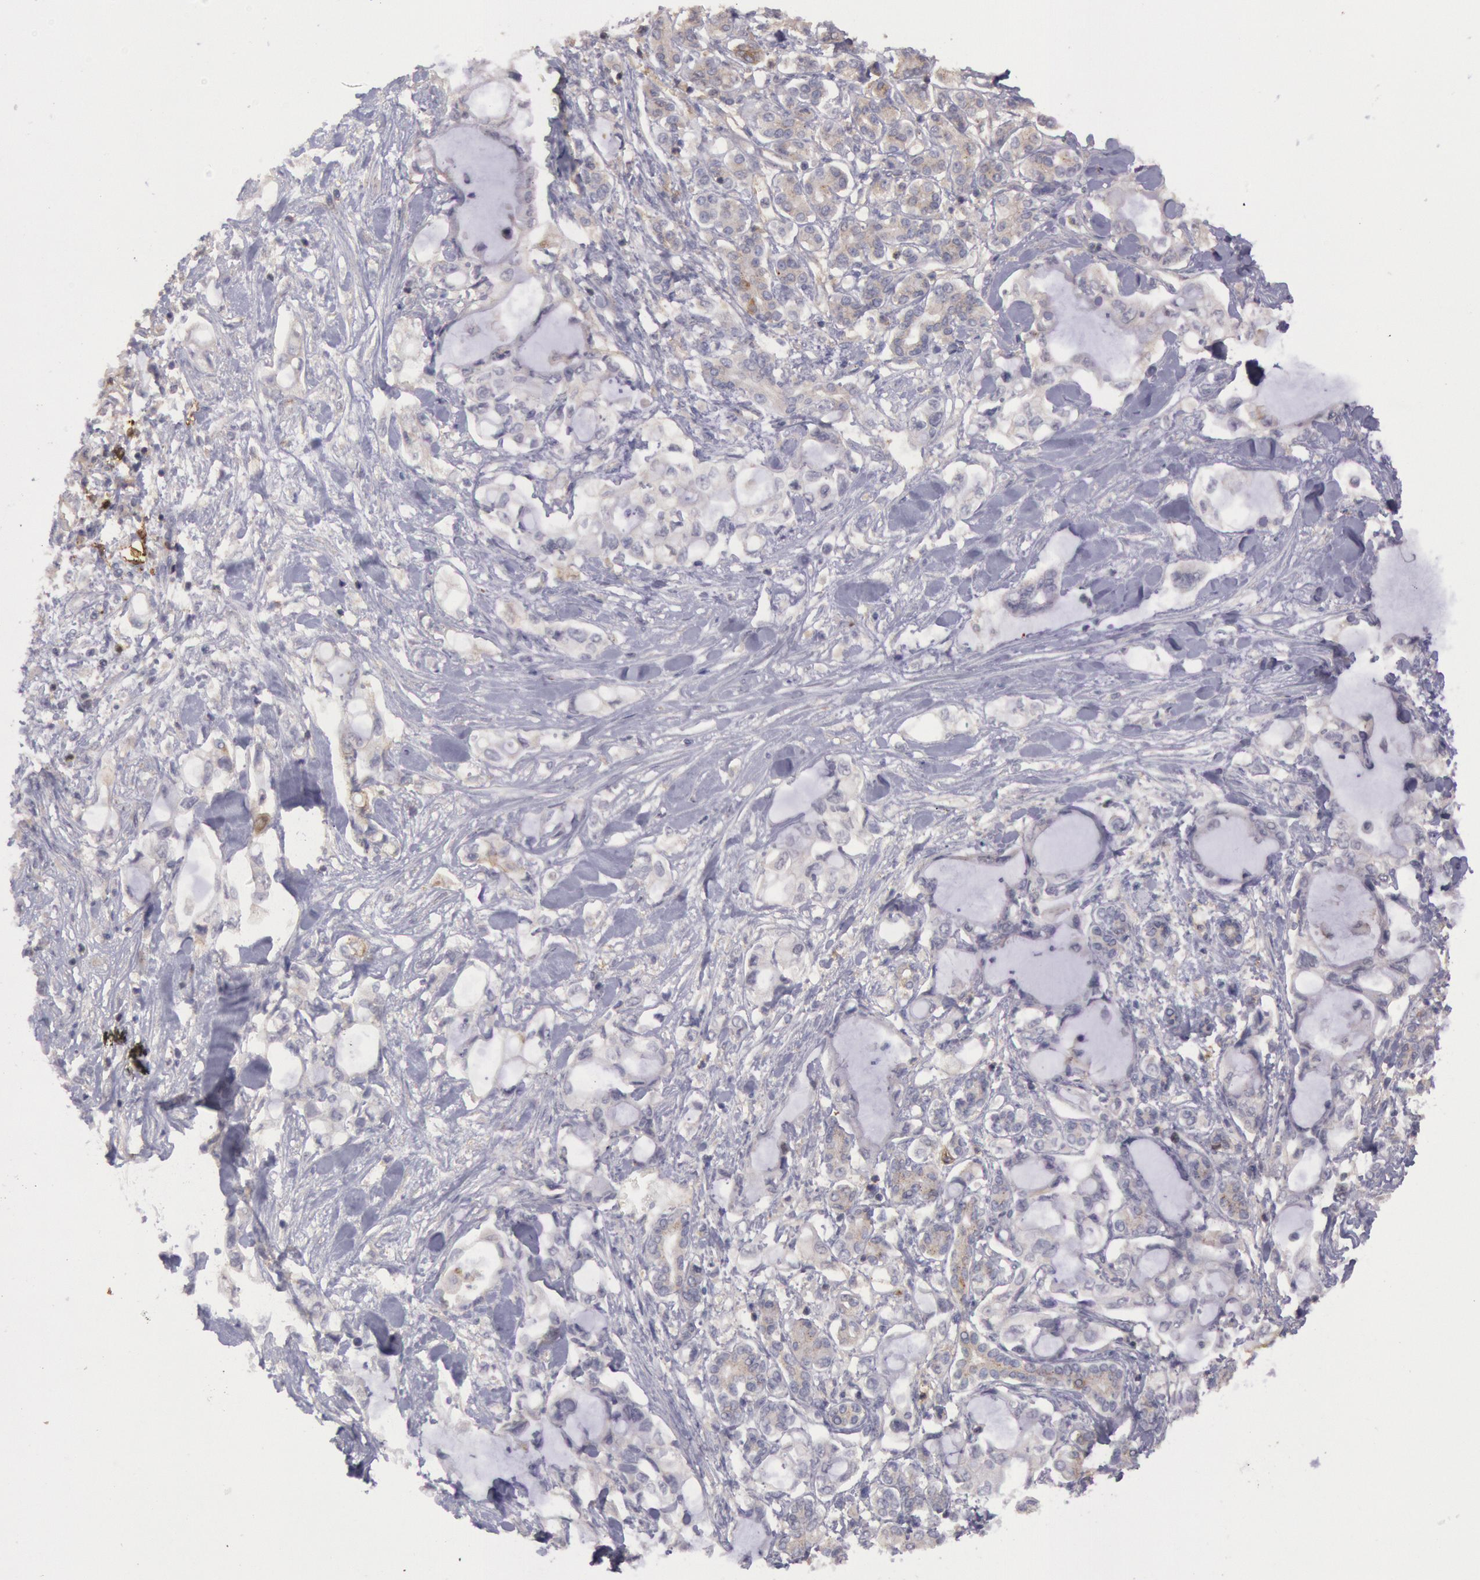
{"staining": {"intensity": "weak", "quantity": "25%-75%", "location": "cytoplasmic/membranous"}, "tissue": "pancreatic cancer", "cell_type": "Tumor cells", "image_type": "cancer", "snomed": [{"axis": "morphology", "description": "Adenocarcinoma, NOS"}, {"axis": "topography", "description": "Pancreas"}], "caption": "DAB immunohistochemical staining of pancreatic cancer displays weak cytoplasmic/membranous protein positivity in about 25%-75% of tumor cells. (brown staining indicates protein expression, while blue staining denotes nuclei).", "gene": "TRIB2", "patient": {"sex": "female", "age": 70}}